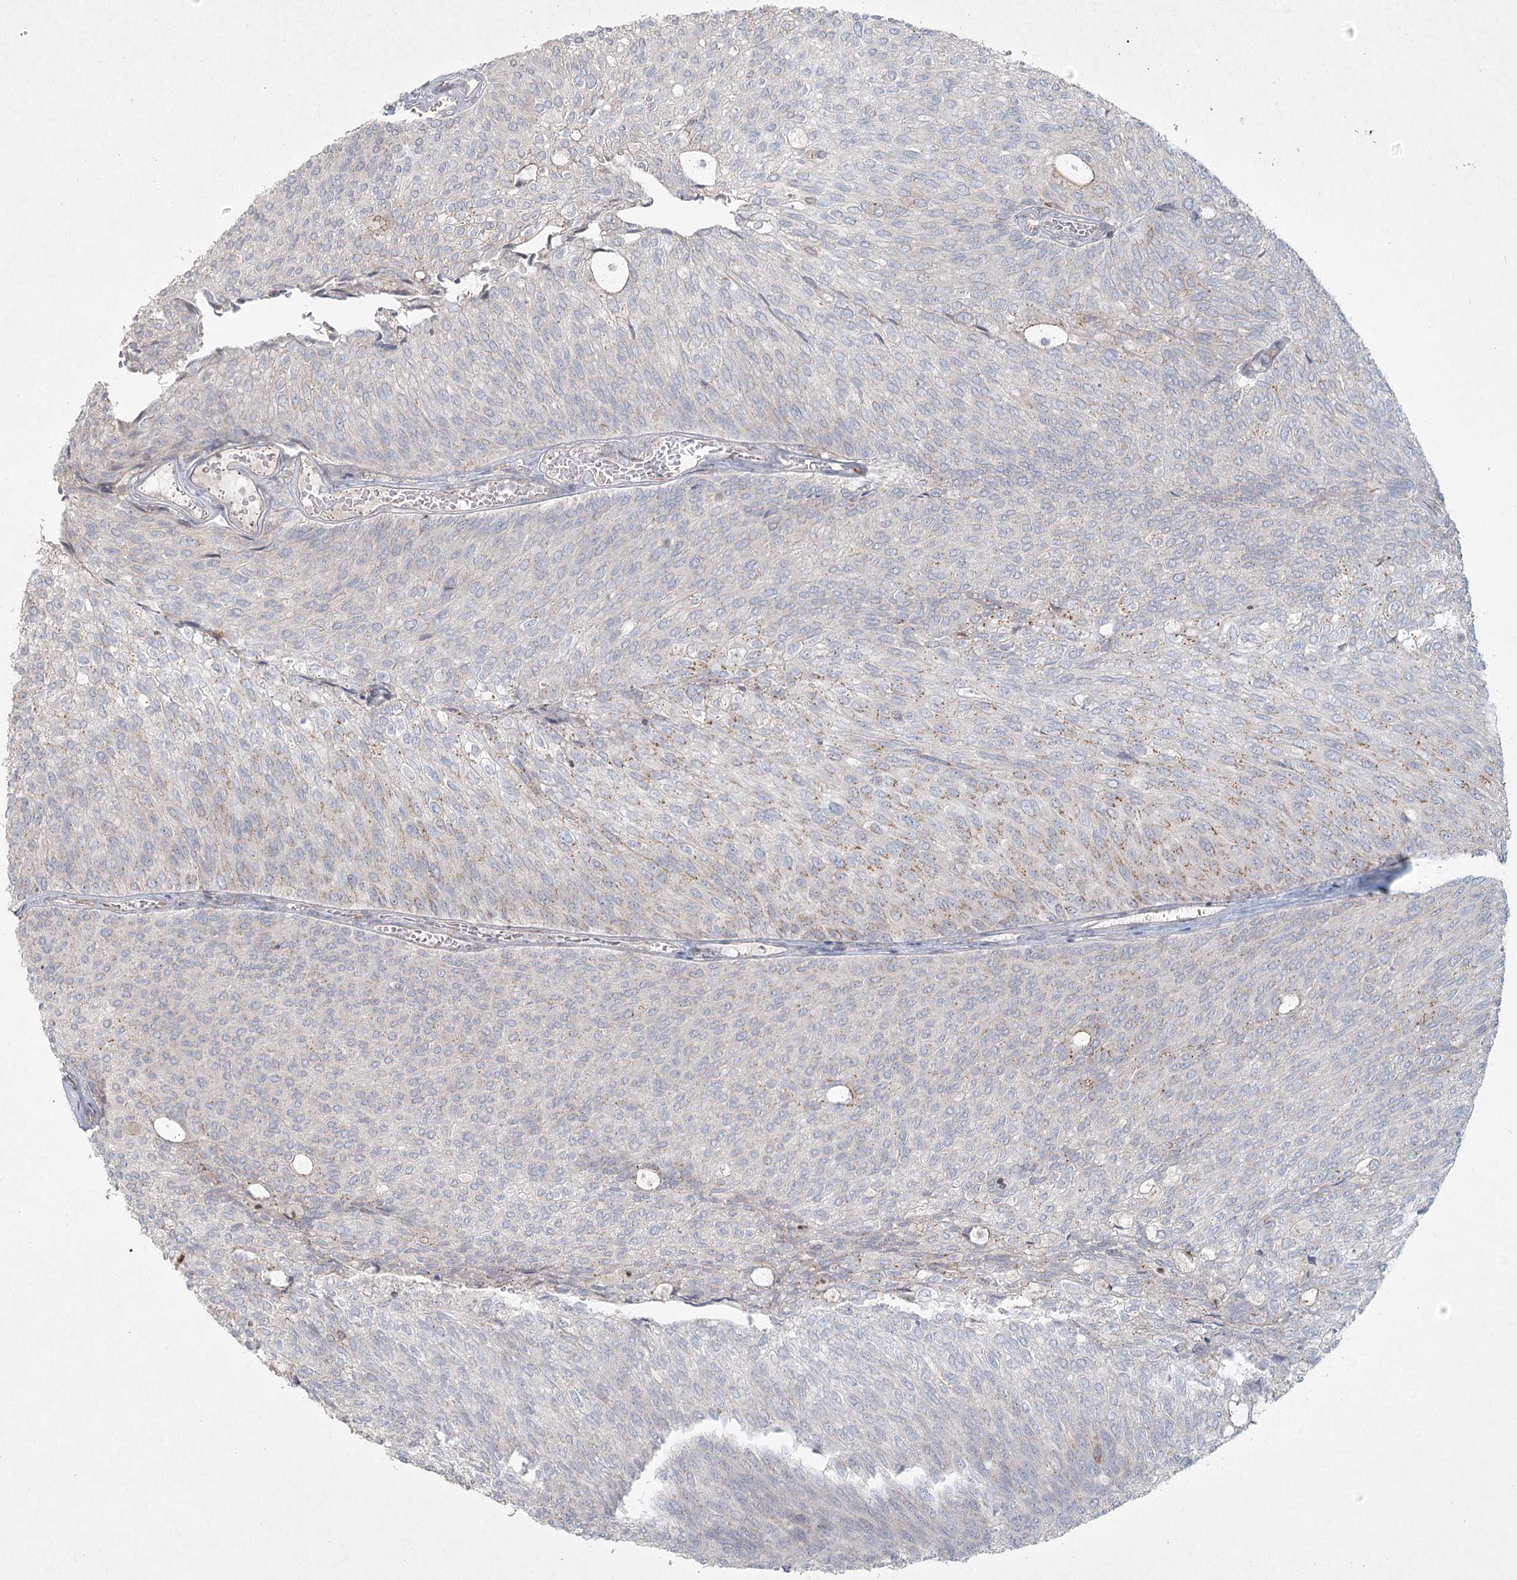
{"staining": {"intensity": "weak", "quantity": "<25%", "location": "cytoplasmic/membranous"}, "tissue": "urothelial cancer", "cell_type": "Tumor cells", "image_type": "cancer", "snomed": [{"axis": "morphology", "description": "Urothelial carcinoma, Low grade"}, {"axis": "topography", "description": "Urinary bladder"}], "caption": "This is an immunohistochemistry micrograph of human urothelial cancer. There is no positivity in tumor cells.", "gene": "LRP2BP", "patient": {"sex": "female", "age": 79}}